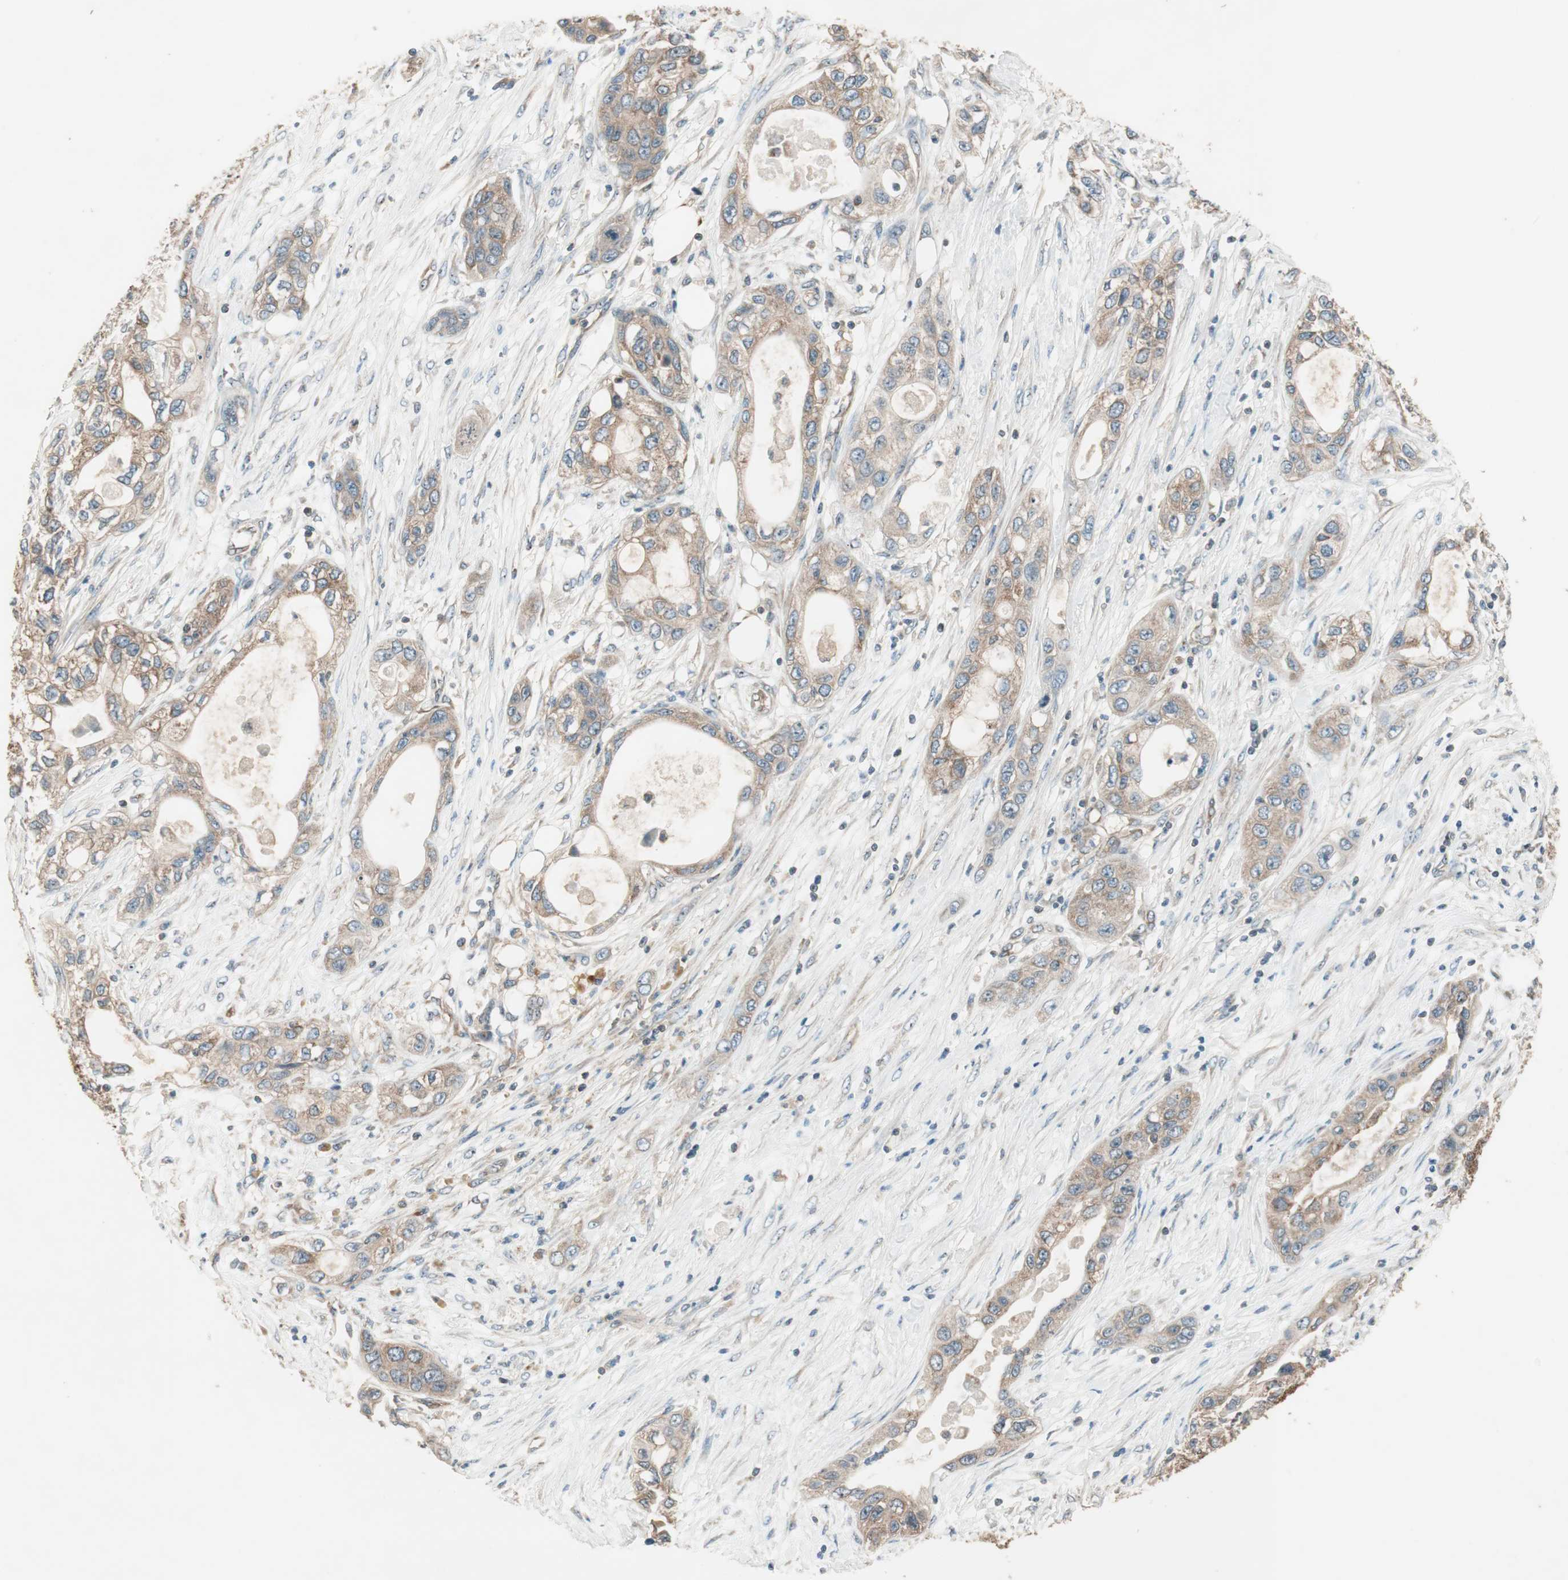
{"staining": {"intensity": "moderate", "quantity": ">75%", "location": "cytoplasmic/membranous"}, "tissue": "pancreatic cancer", "cell_type": "Tumor cells", "image_type": "cancer", "snomed": [{"axis": "morphology", "description": "Adenocarcinoma, NOS"}, {"axis": "topography", "description": "Pancreas"}], "caption": "Tumor cells display moderate cytoplasmic/membranous positivity in about >75% of cells in adenocarcinoma (pancreatic).", "gene": "CC2D1A", "patient": {"sex": "female", "age": 70}}